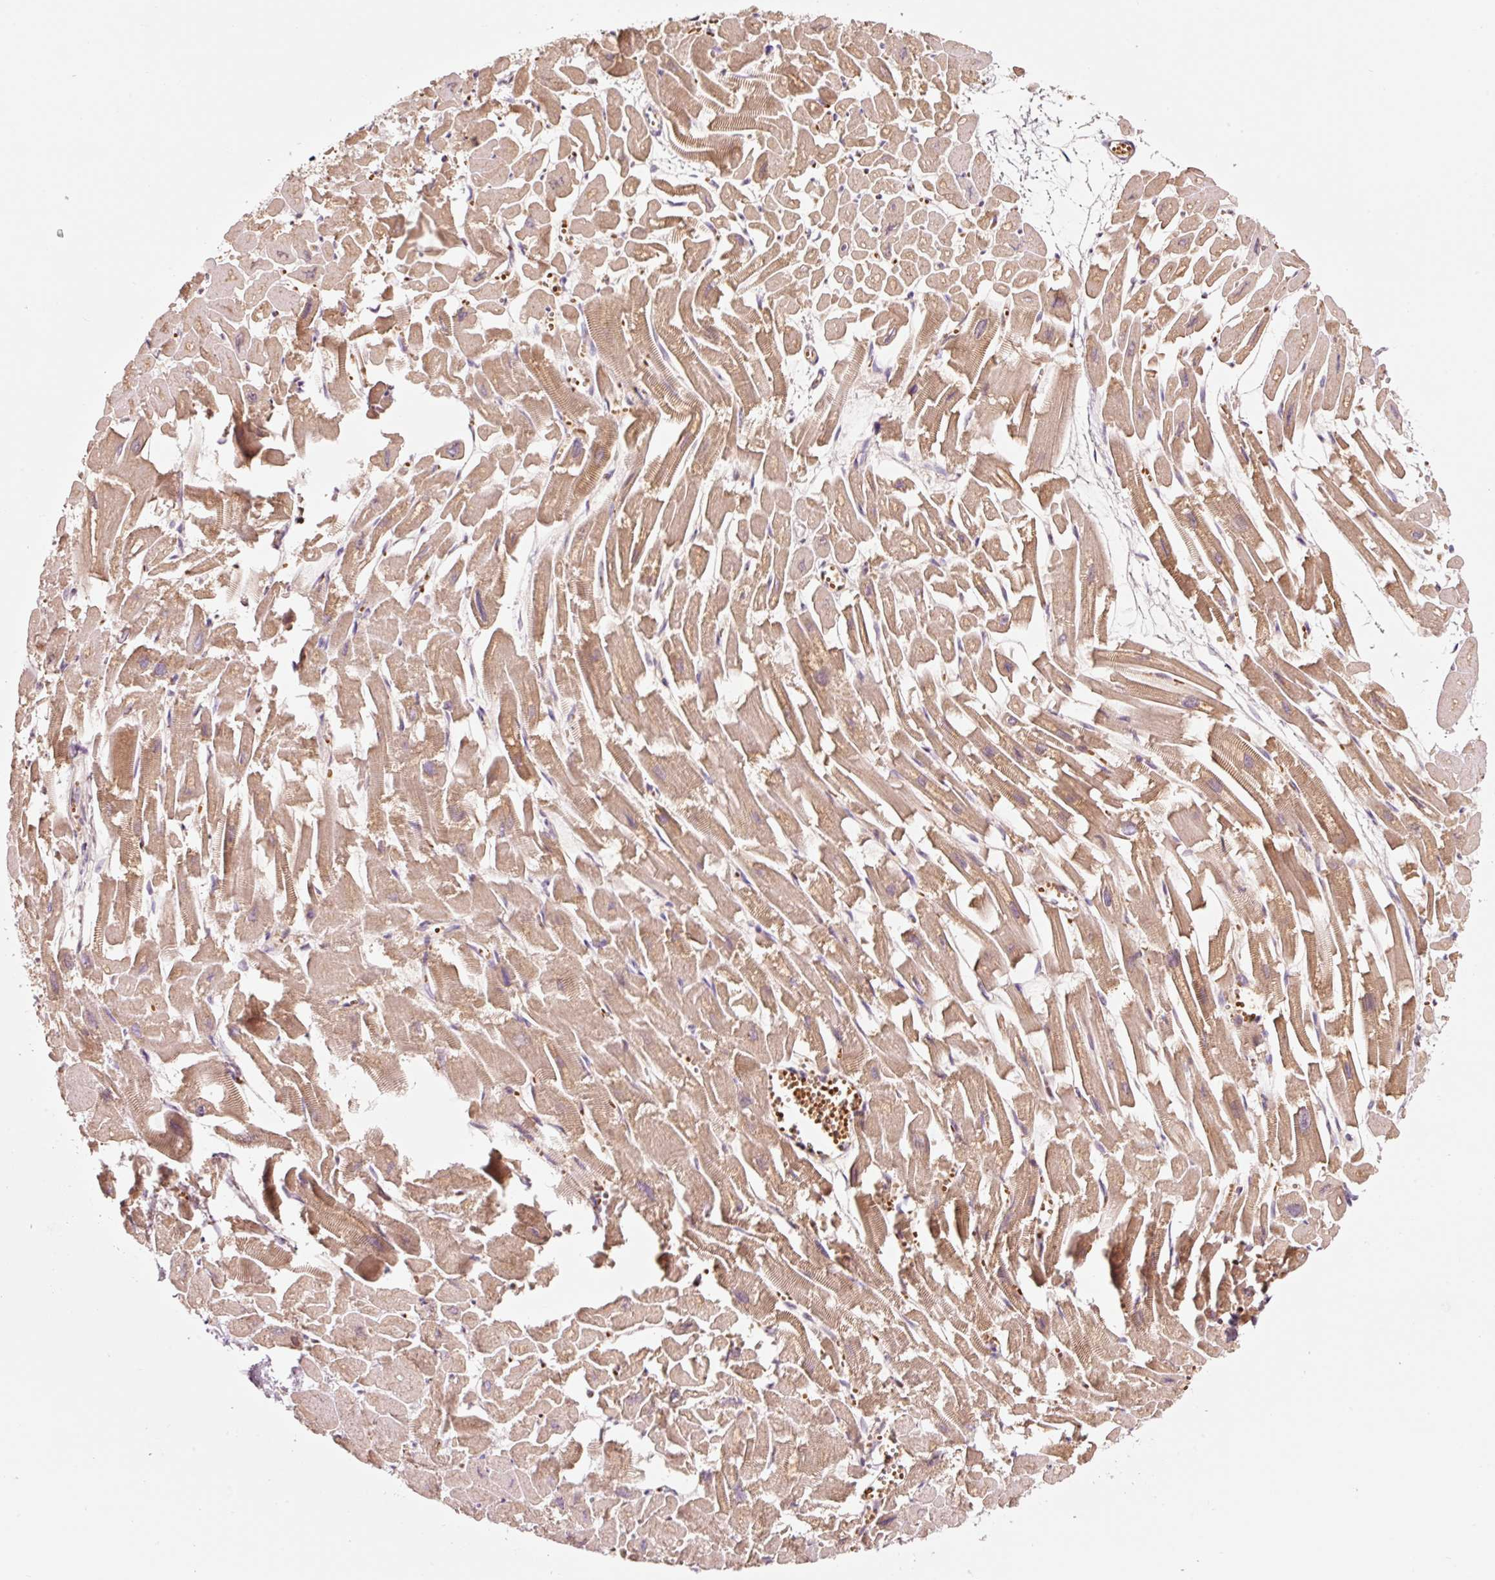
{"staining": {"intensity": "moderate", "quantity": ">75%", "location": "cytoplasmic/membranous"}, "tissue": "heart muscle", "cell_type": "Cardiomyocytes", "image_type": "normal", "snomed": [{"axis": "morphology", "description": "Normal tissue, NOS"}, {"axis": "topography", "description": "Heart"}], "caption": "Benign heart muscle was stained to show a protein in brown. There is medium levels of moderate cytoplasmic/membranous positivity in approximately >75% of cardiomyocytes. (DAB (3,3'-diaminobenzidine) IHC, brown staining for protein, blue staining for nuclei).", "gene": "LDHAL6B", "patient": {"sex": "male", "age": 54}}